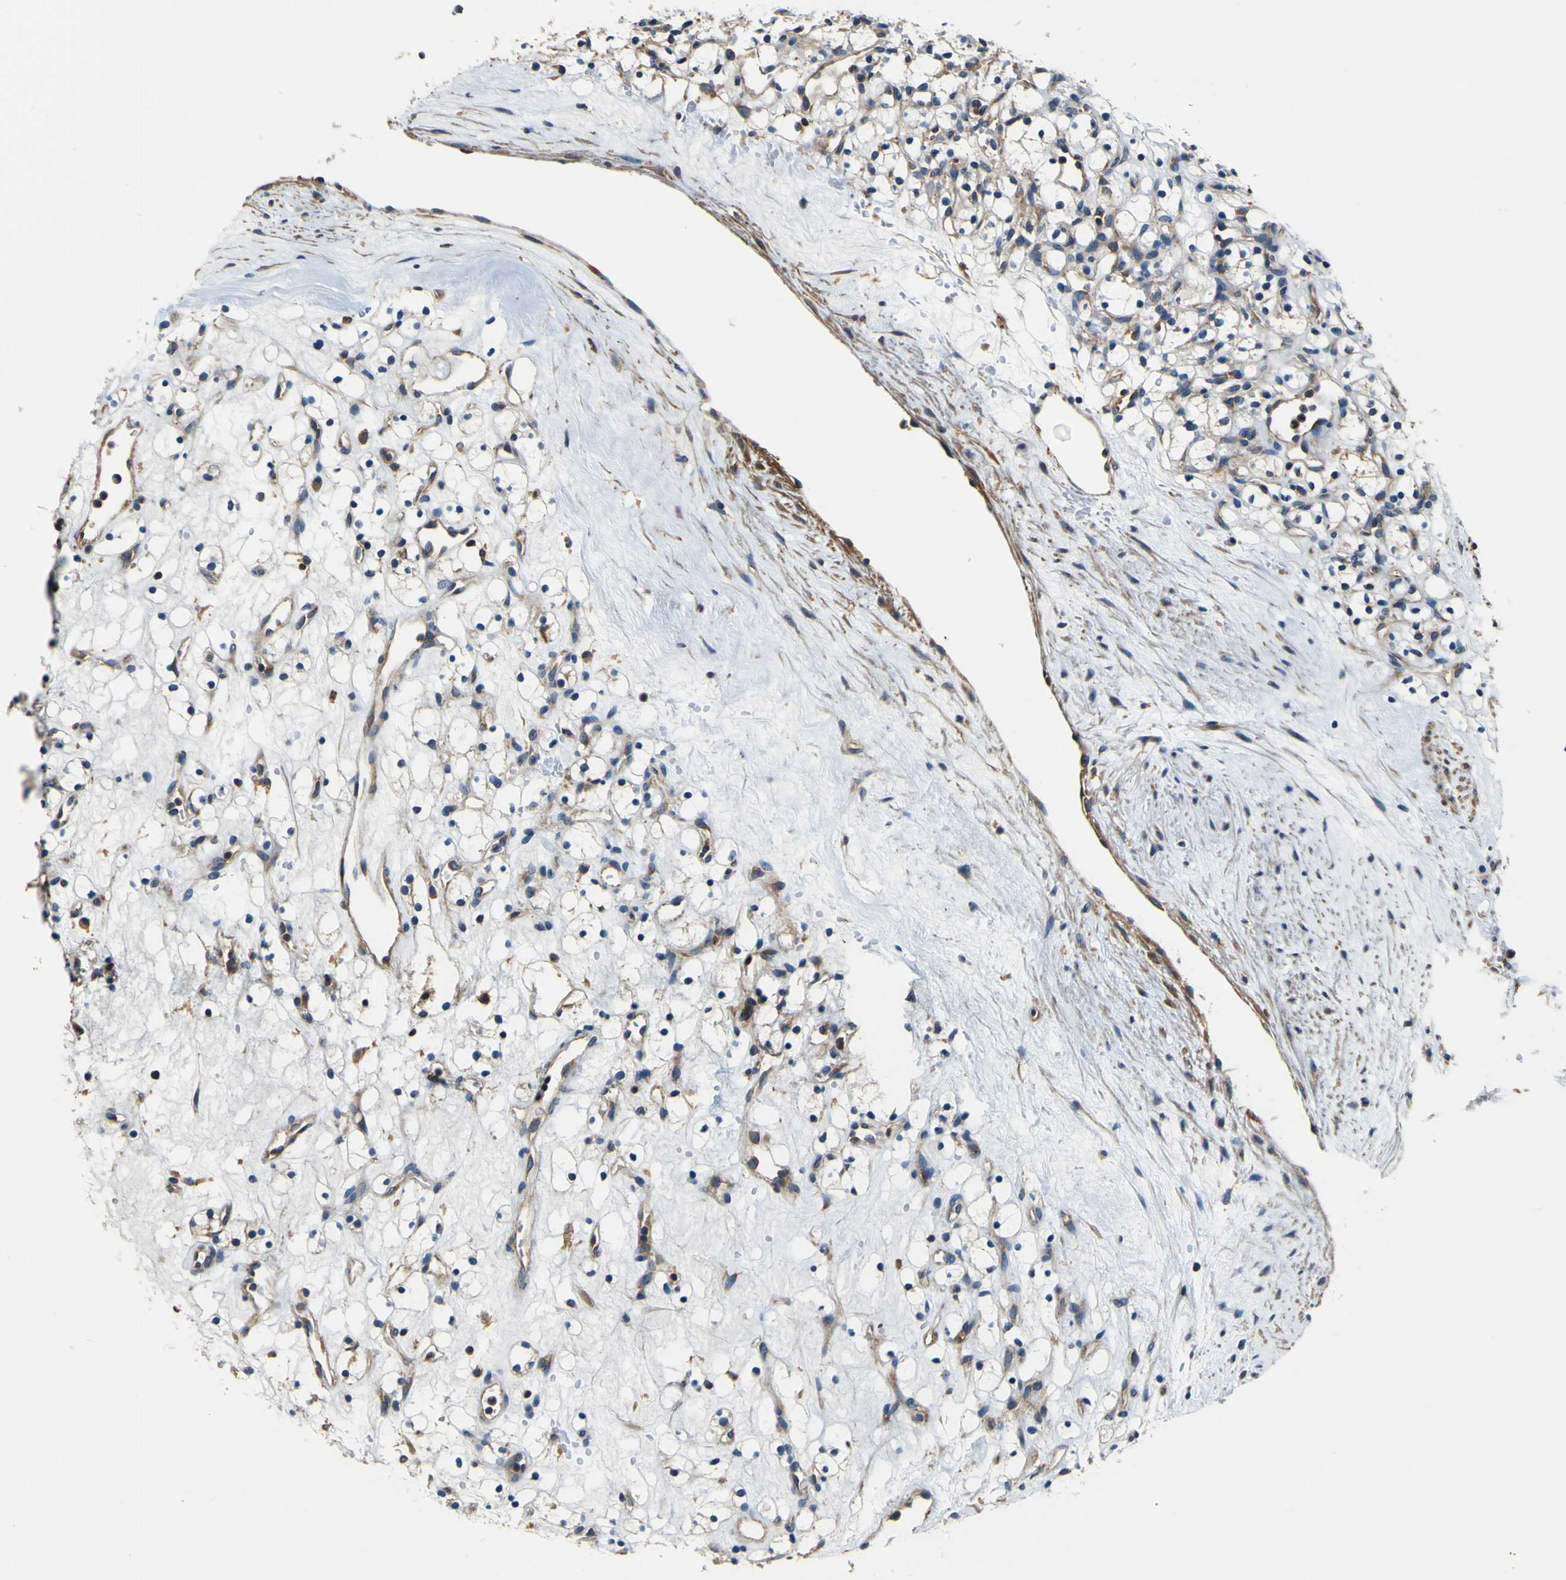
{"staining": {"intensity": "weak", "quantity": "<25%", "location": "cytoplasmic/membranous"}, "tissue": "renal cancer", "cell_type": "Tumor cells", "image_type": "cancer", "snomed": [{"axis": "morphology", "description": "Adenocarcinoma, NOS"}, {"axis": "topography", "description": "Kidney"}], "caption": "DAB immunohistochemical staining of human renal cancer (adenocarcinoma) exhibits no significant expression in tumor cells. (DAB immunohistochemistry (IHC) with hematoxylin counter stain).", "gene": "CNR2", "patient": {"sex": "female", "age": 60}}